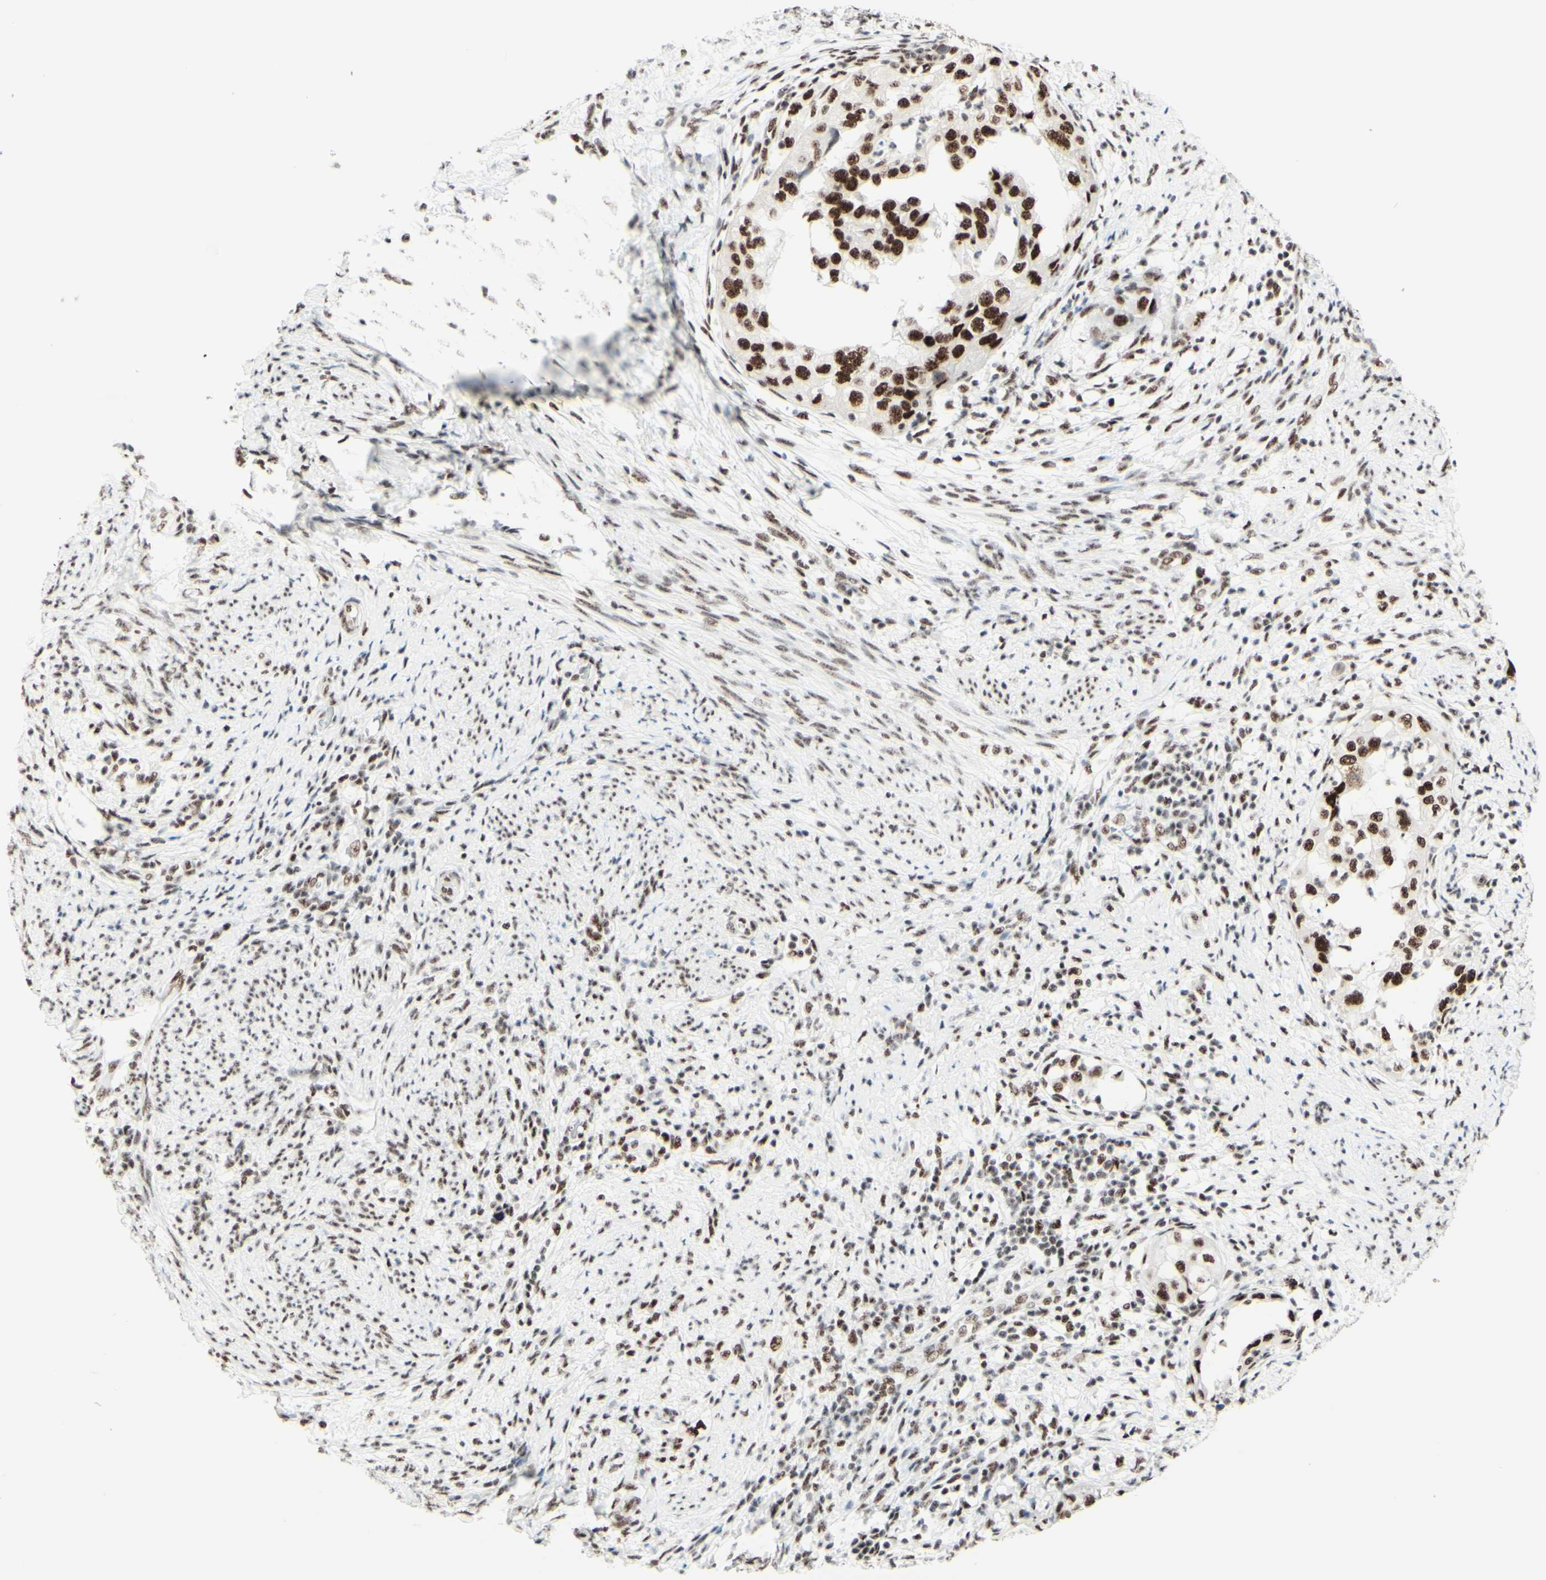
{"staining": {"intensity": "strong", "quantity": ">75%", "location": "nuclear"}, "tissue": "endometrial cancer", "cell_type": "Tumor cells", "image_type": "cancer", "snomed": [{"axis": "morphology", "description": "Adenocarcinoma, NOS"}, {"axis": "topography", "description": "Endometrium"}], "caption": "Immunohistochemistry (IHC) histopathology image of endometrial cancer (adenocarcinoma) stained for a protein (brown), which shows high levels of strong nuclear positivity in approximately >75% of tumor cells.", "gene": "WTAP", "patient": {"sex": "female", "age": 85}}